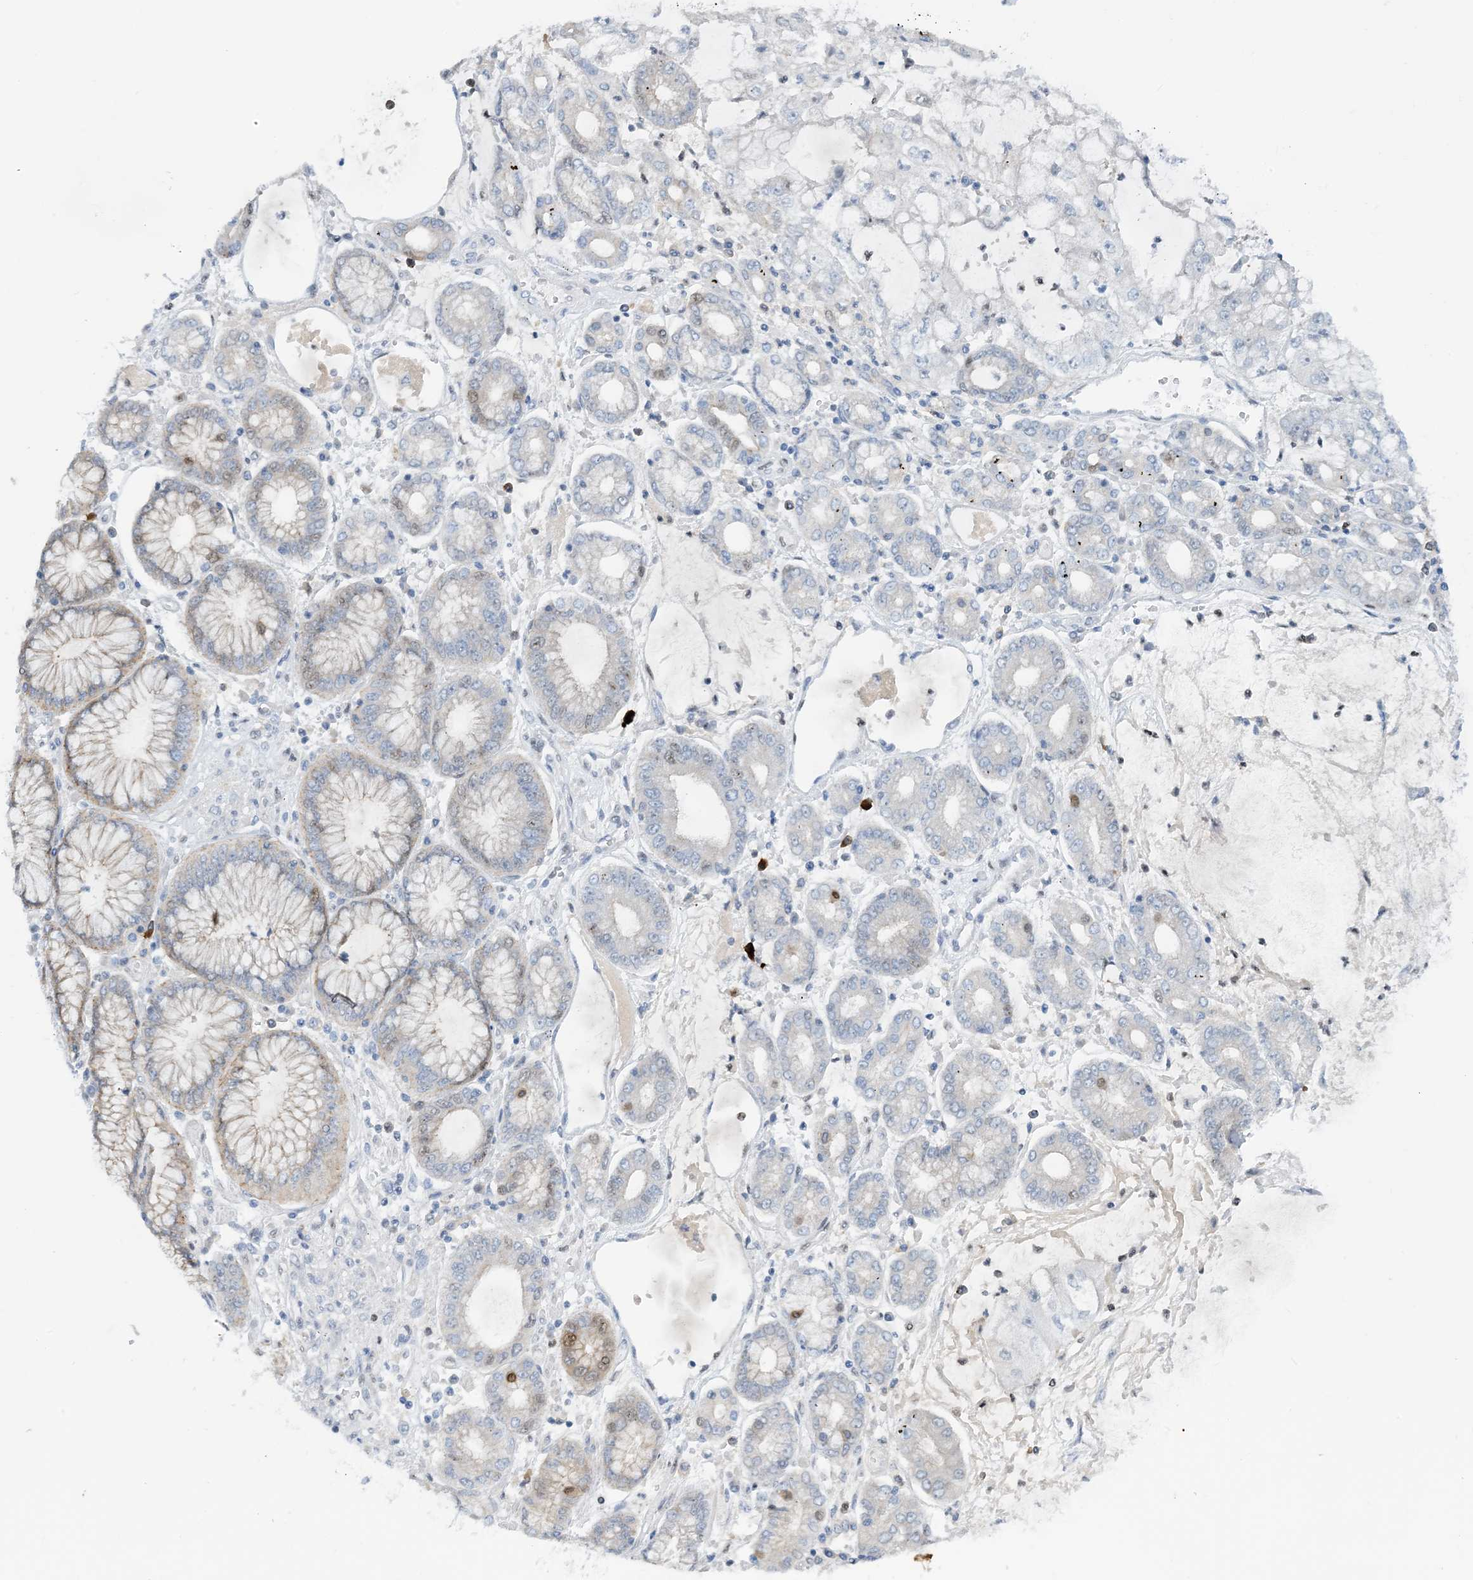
{"staining": {"intensity": "negative", "quantity": "none", "location": "none"}, "tissue": "stomach cancer", "cell_type": "Tumor cells", "image_type": "cancer", "snomed": [{"axis": "morphology", "description": "Adenocarcinoma, NOS"}, {"axis": "topography", "description": "Stomach"}], "caption": "This is a micrograph of IHC staining of stomach adenocarcinoma, which shows no staining in tumor cells.", "gene": "HEMK1", "patient": {"sex": "male", "age": 76}}